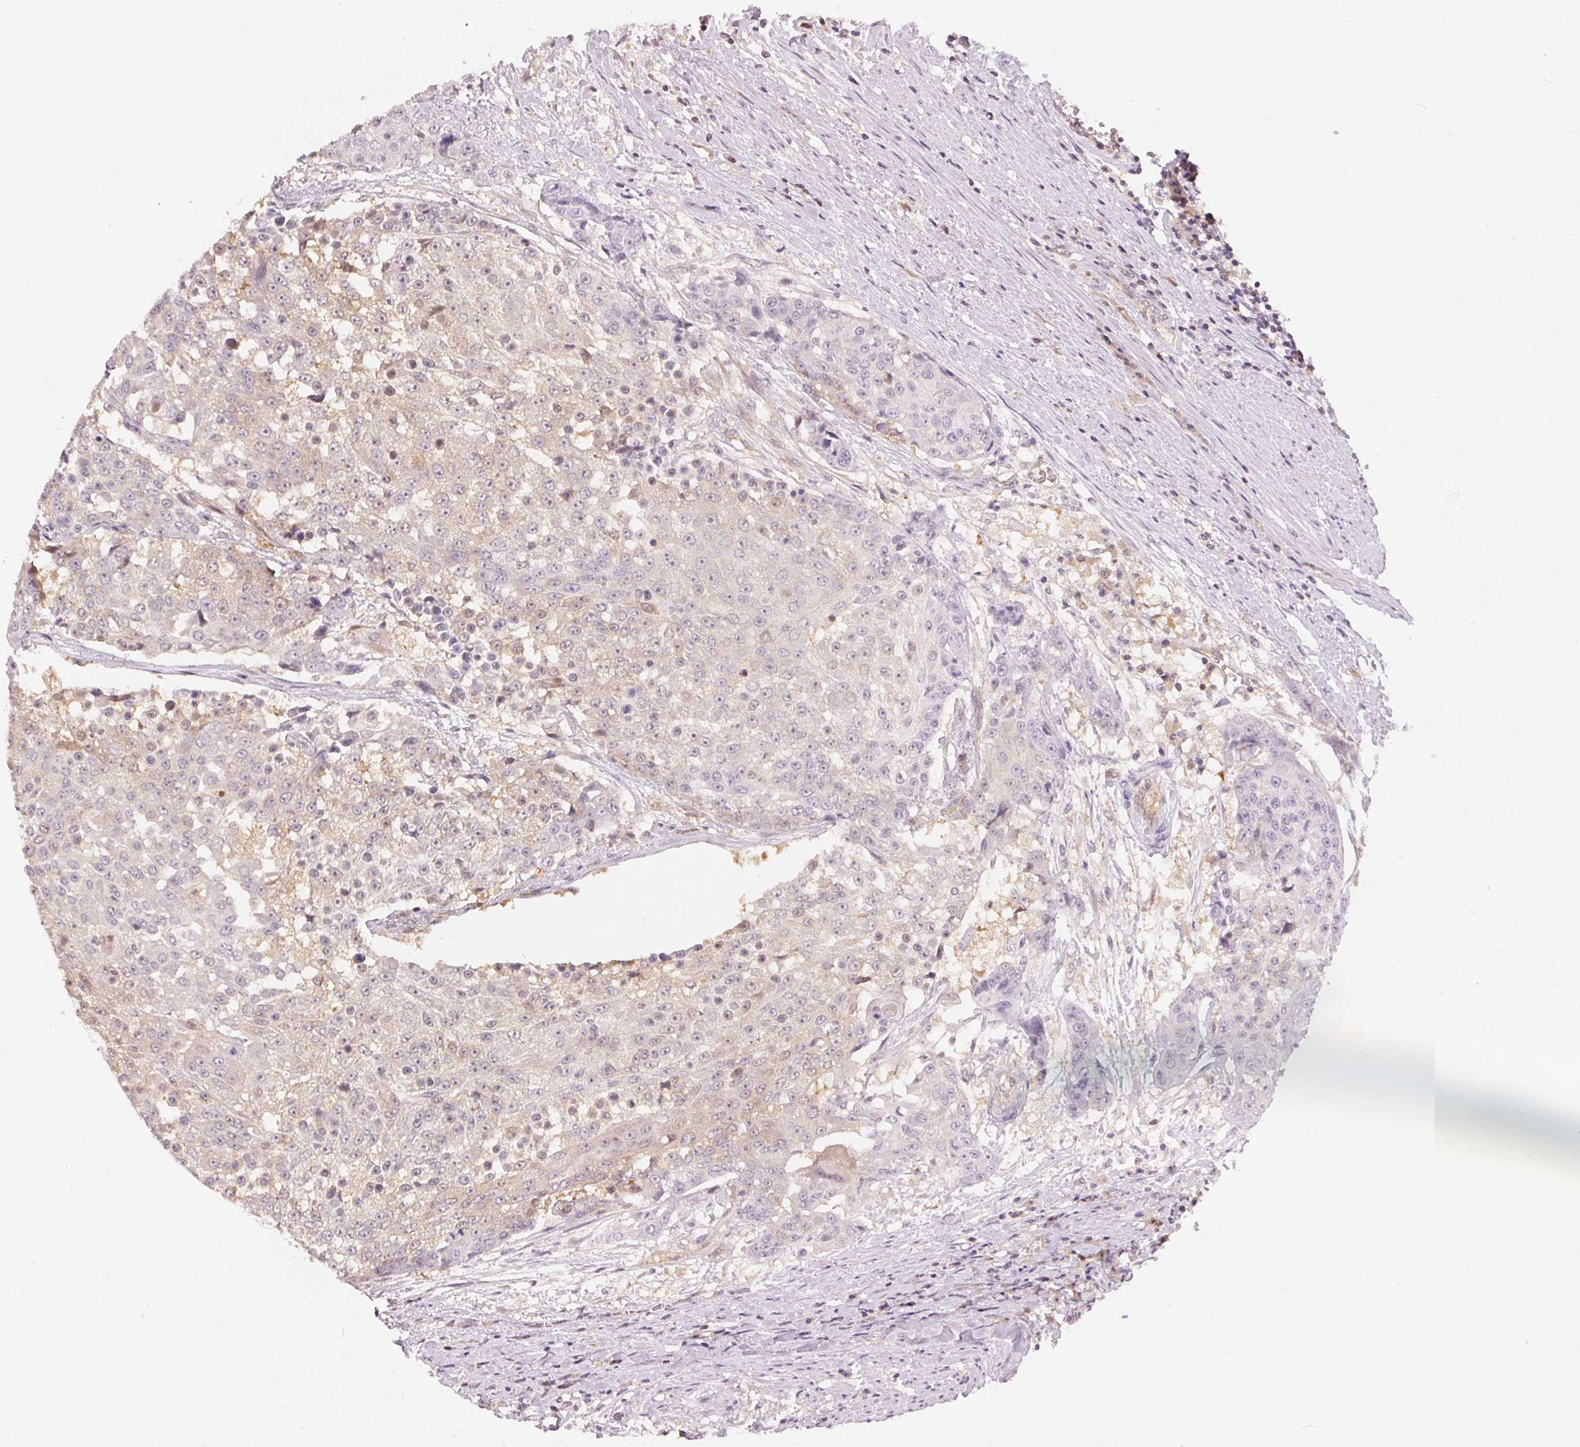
{"staining": {"intensity": "weak", "quantity": "25%-75%", "location": "cytoplasmic/membranous"}, "tissue": "urothelial cancer", "cell_type": "Tumor cells", "image_type": "cancer", "snomed": [{"axis": "morphology", "description": "Urothelial carcinoma, High grade"}, {"axis": "topography", "description": "Urinary bladder"}], "caption": "The histopathology image exhibits a brown stain indicating the presence of a protein in the cytoplasmic/membranous of tumor cells in high-grade urothelial carcinoma. Using DAB (3,3'-diaminobenzidine) (brown) and hematoxylin (blue) stains, captured at high magnification using brightfield microscopy.", "gene": "BLMH", "patient": {"sex": "female", "age": 63}}